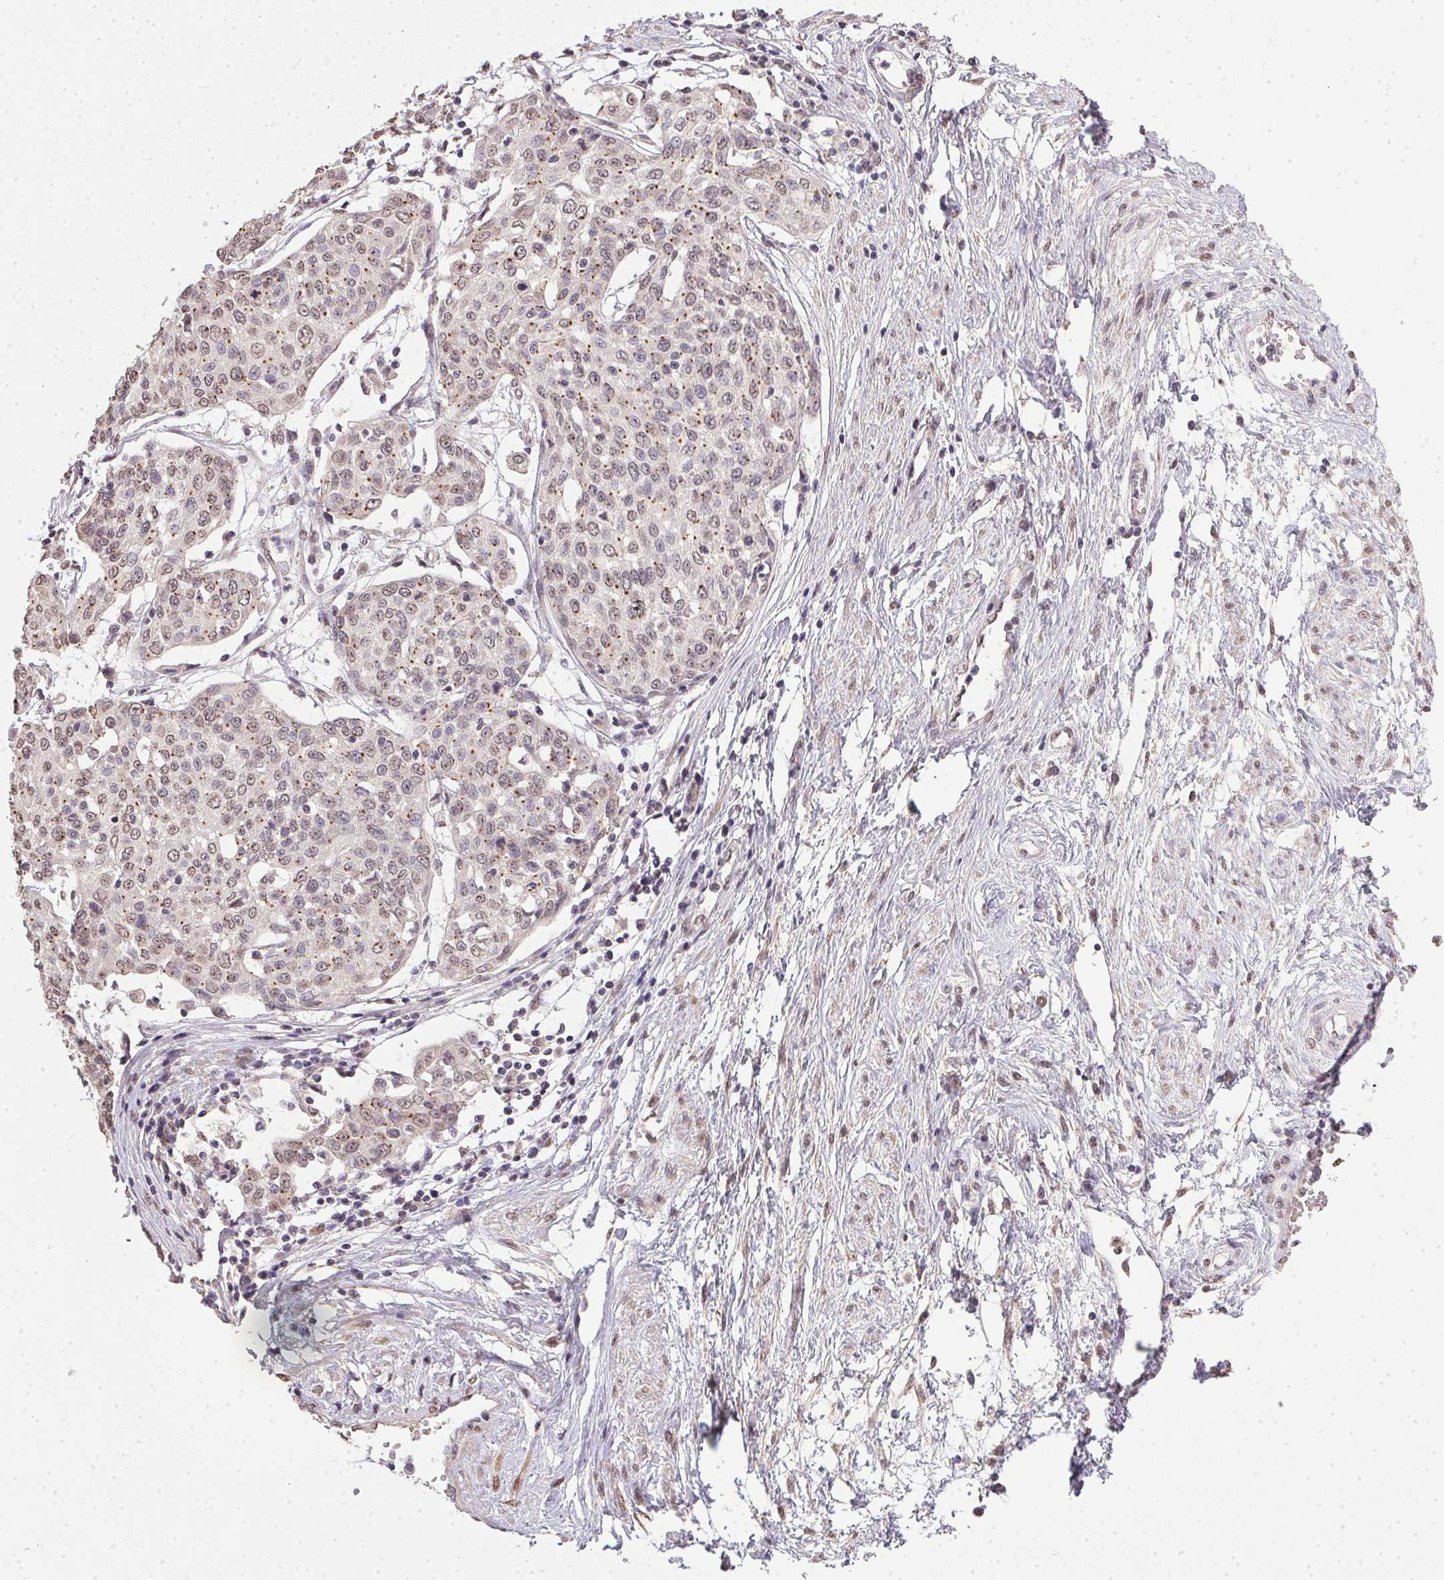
{"staining": {"intensity": "moderate", "quantity": ">75%", "location": "cytoplasmic/membranous,nuclear"}, "tissue": "cervical cancer", "cell_type": "Tumor cells", "image_type": "cancer", "snomed": [{"axis": "morphology", "description": "Squamous cell carcinoma, NOS"}, {"axis": "topography", "description": "Cervix"}], "caption": "Immunohistochemical staining of human squamous cell carcinoma (cervical) demonstrates medium levels of moderate cytoplasmic/membranous and nuclear staining in approximately >75% of tumor cells. The staining is performed using DAB brown chromogen to label protein expression. The nuclei are counter-stained blue using hematoxylin.", "gene": "PPP4R4", "patient": {"sex": "female", "age": 34}}